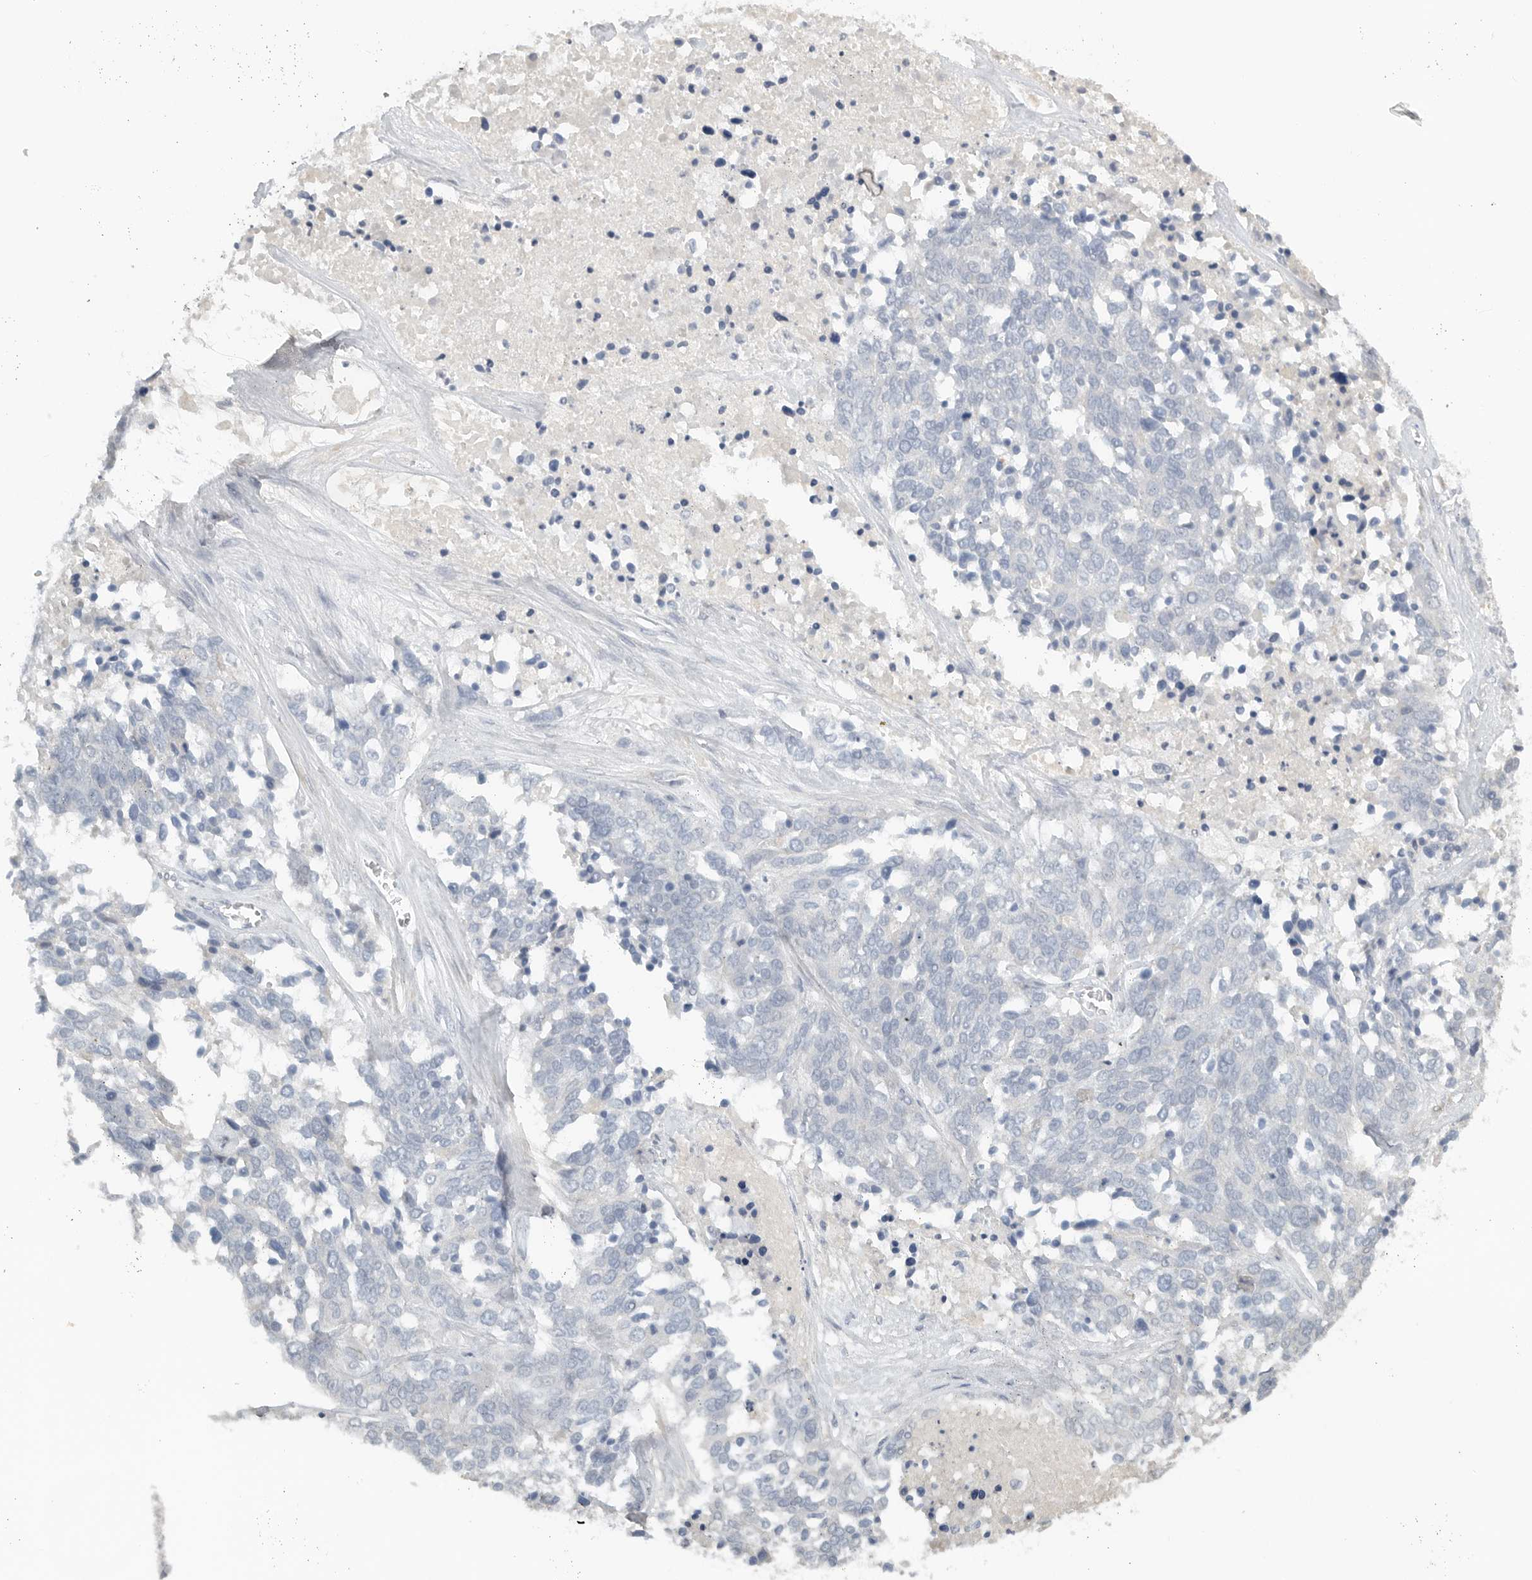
{"staining": {"intensity": "negative", "quantity": "none", "location": "none"}, "tissue": "ovarian cancer", "cell_type": "Tumor cells", "image_type": "cancer", "snomed": [{"axis": "morphology", "description": "Cystadenocarcinoma, serous, NOS"}, {"axis": "topography", "description": "Ovary"}], "caption": "Immunohistochemistry image of human serous cystadenocarcinoma (ovarian) stained for a protein (brown), which displays no expression in tumor cells.", "gene": "PAM", "patient": {"sex": "female", "age": 44}}